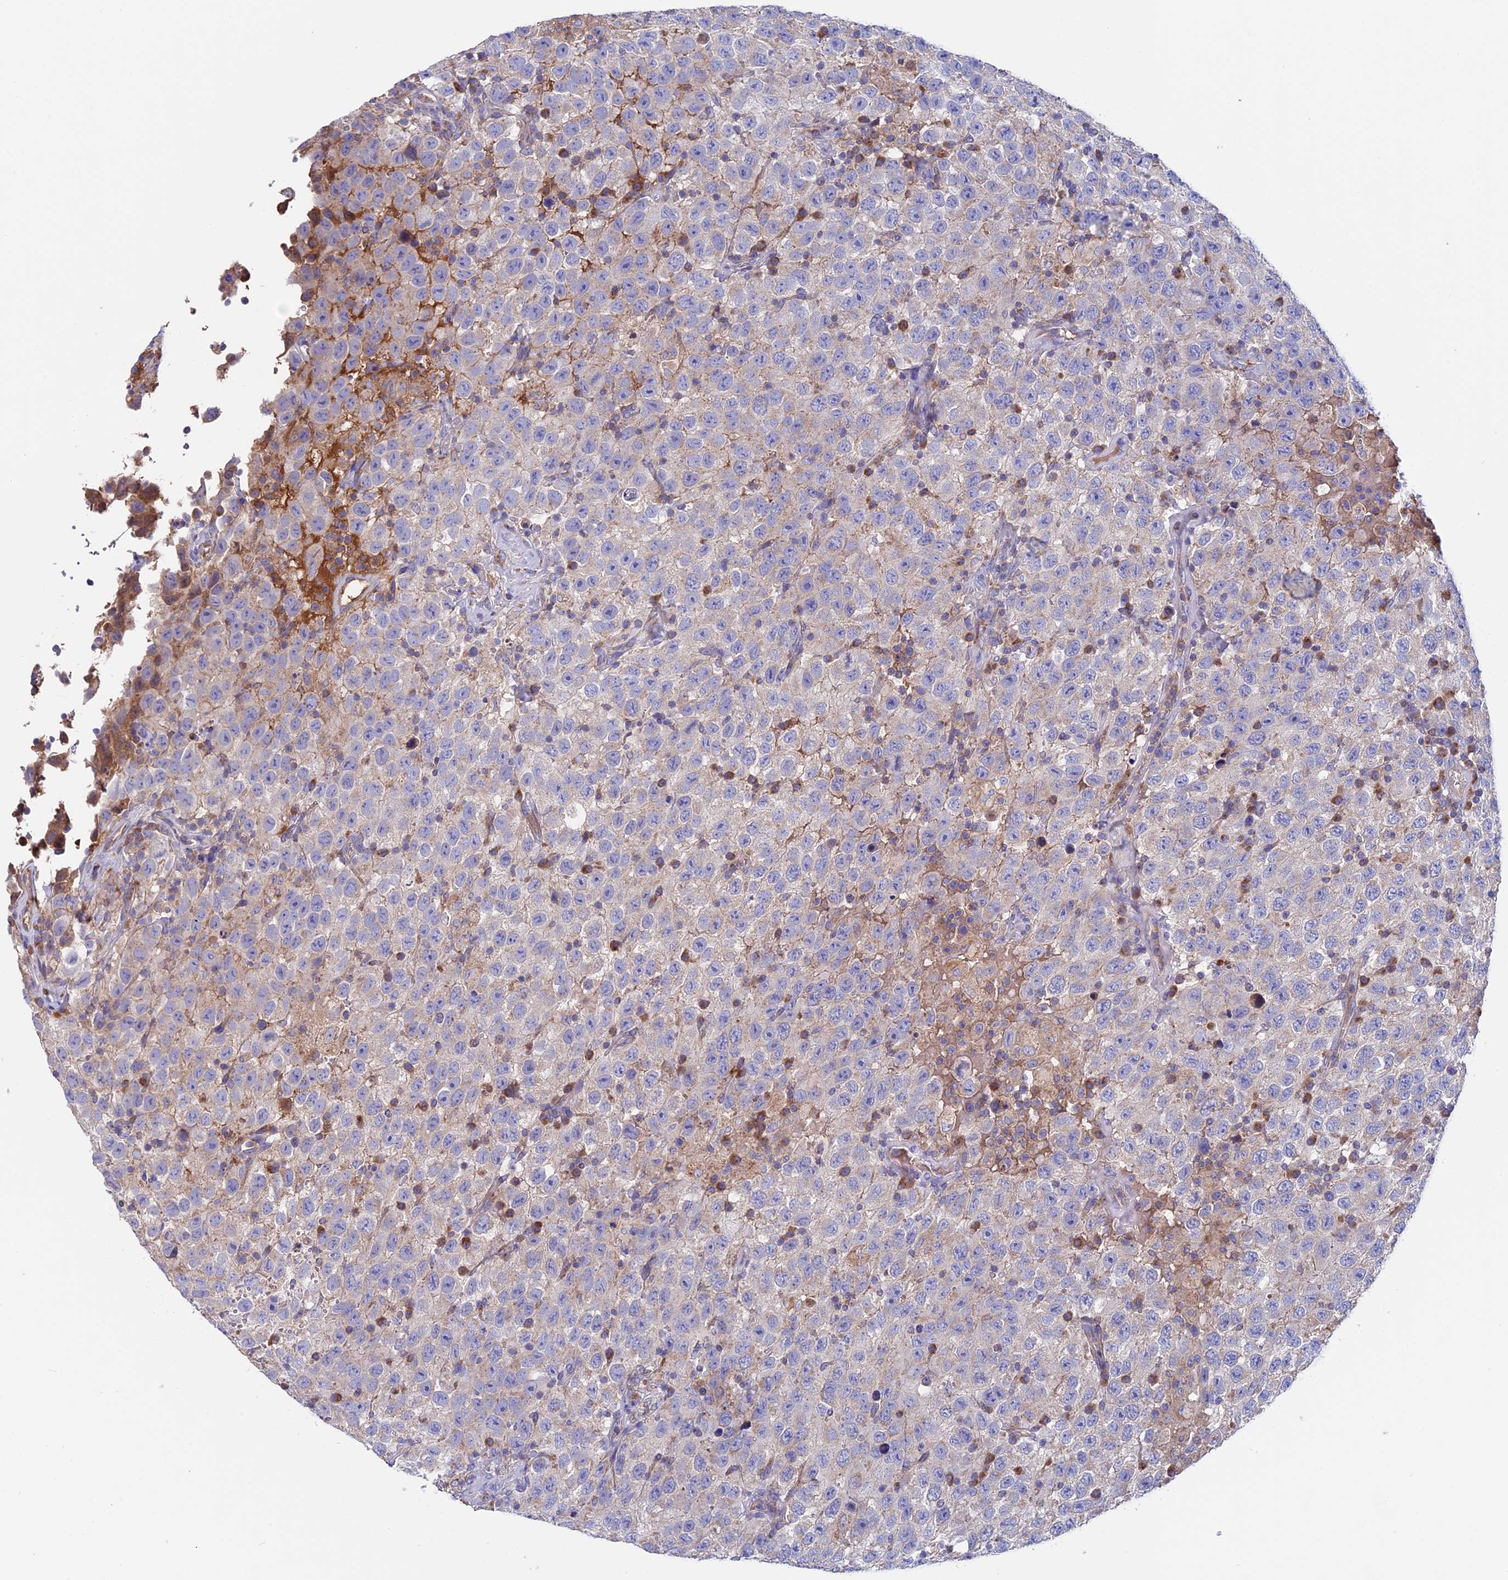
{"staining": {"intensity": "negative", "quantity": "none", "location": "none"}, "tissue": "testis cancer", "cell_type": "Tumor cells", "image_type": "cancer", "snomed": [{"axis": "morphology", "description": "Seminoma, NOS"}, {"axis": "topography", "description": "Testis"}], "caption": "An IHC image of seminoma (testis) is shown. There is no staining in tumor cells of seminoma (testis). (DAB immunohistochemistry, high magnification).", "gene": "SLC15A5", "patient": {"sex": "male", "age": 41}}